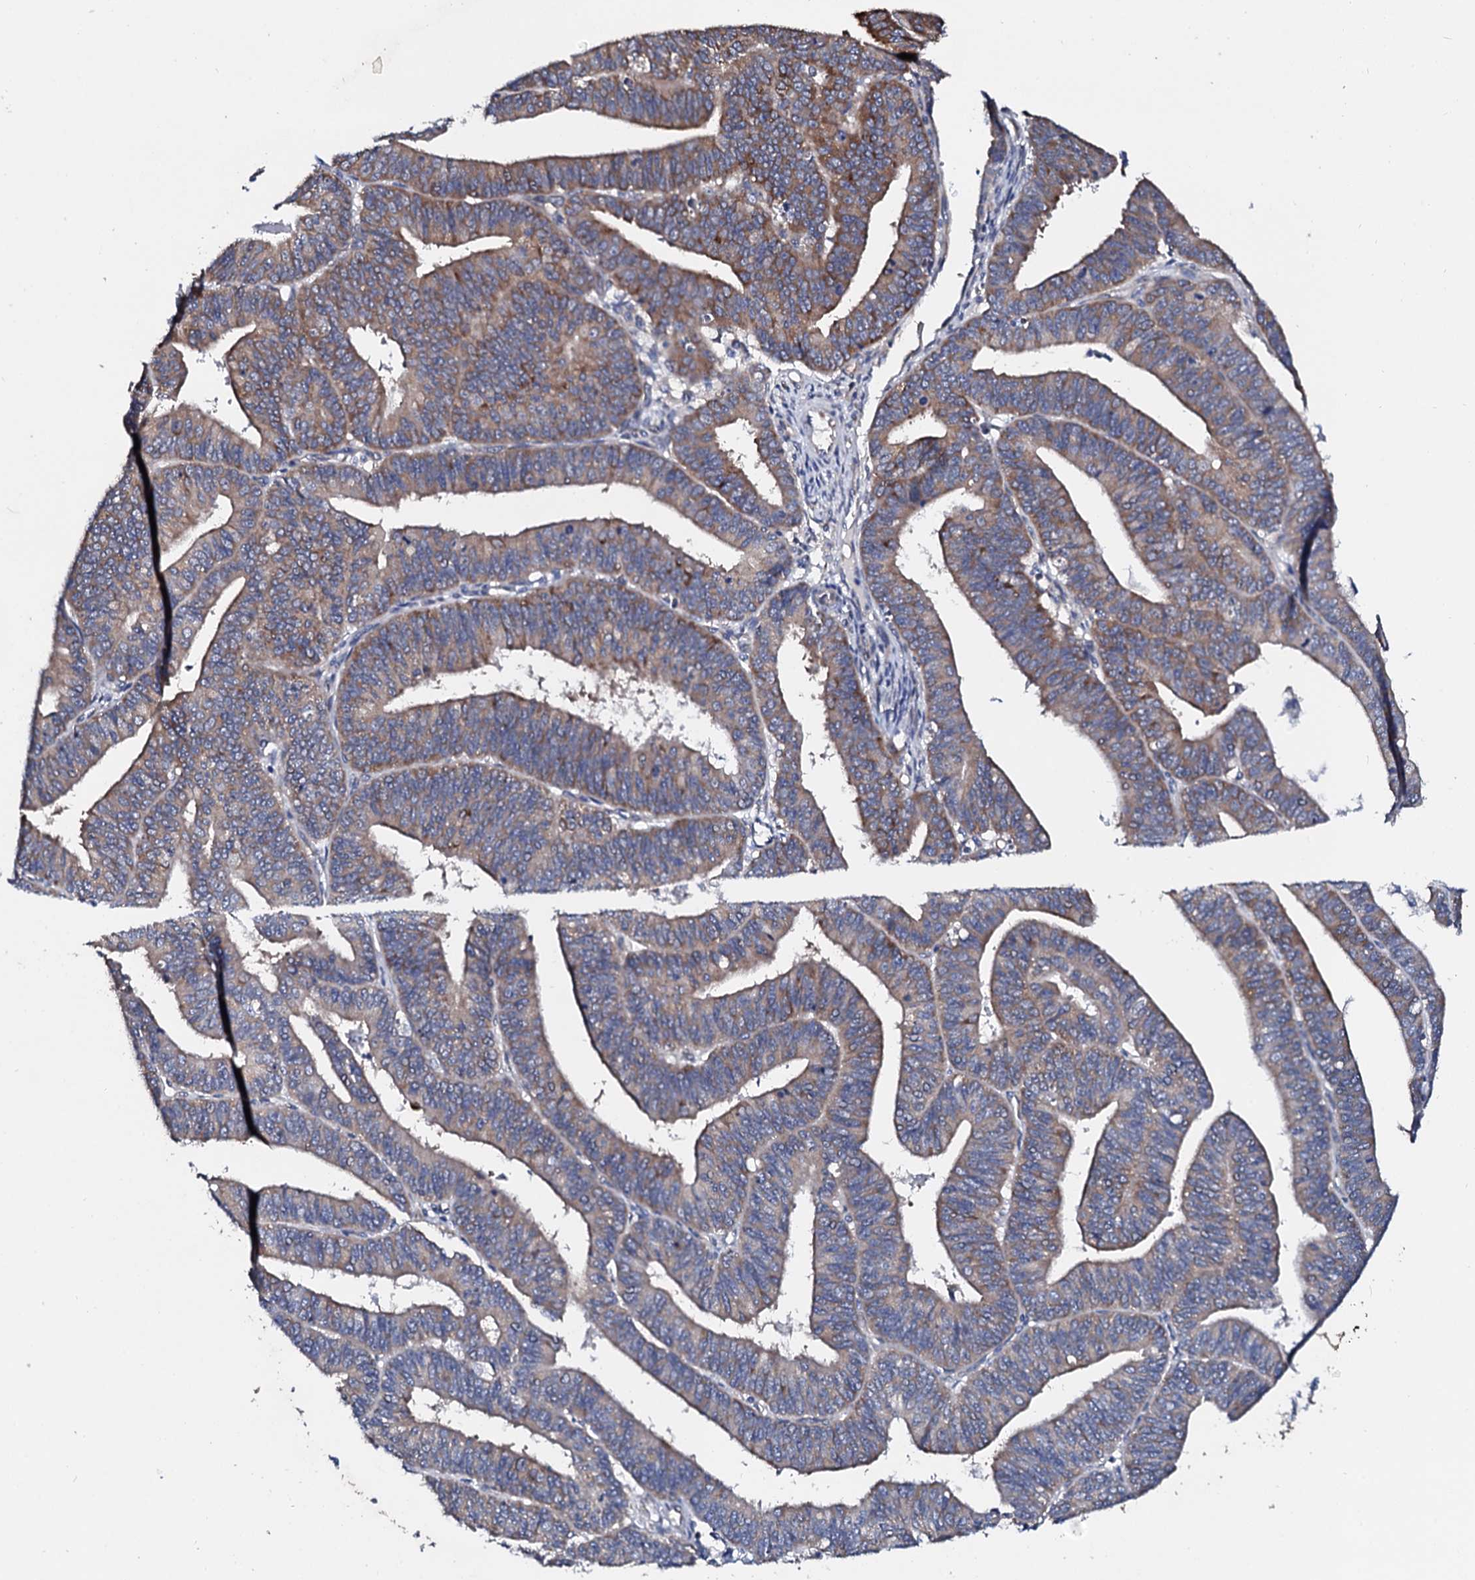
{"staining": {"intensity": "moderate", "quantity": "<25%", "location": "cytoplasmic/membranous"}, "tissue": "endometrial cancer", "cell_type": "Tumor cells", "image_type": "cancer", "snomed": [{"axis": "morphology", "description": "Adenocarcinoma, NOS"}, {"axis": "topography", "description": "Endometrium"}], "caption": "Immunohistochemistry photomicrograph of neoplastic tissue: endometrial cancer stained using immunohistochemistry exhibits low levels of moderate protein expression localized specifically in the cytoplasmic/membranous of tumor cells, appearing as a cytoplasmic/membranous brown color.", "gene": "NUP58", "patient": {"sex": "female", "age": 73}}